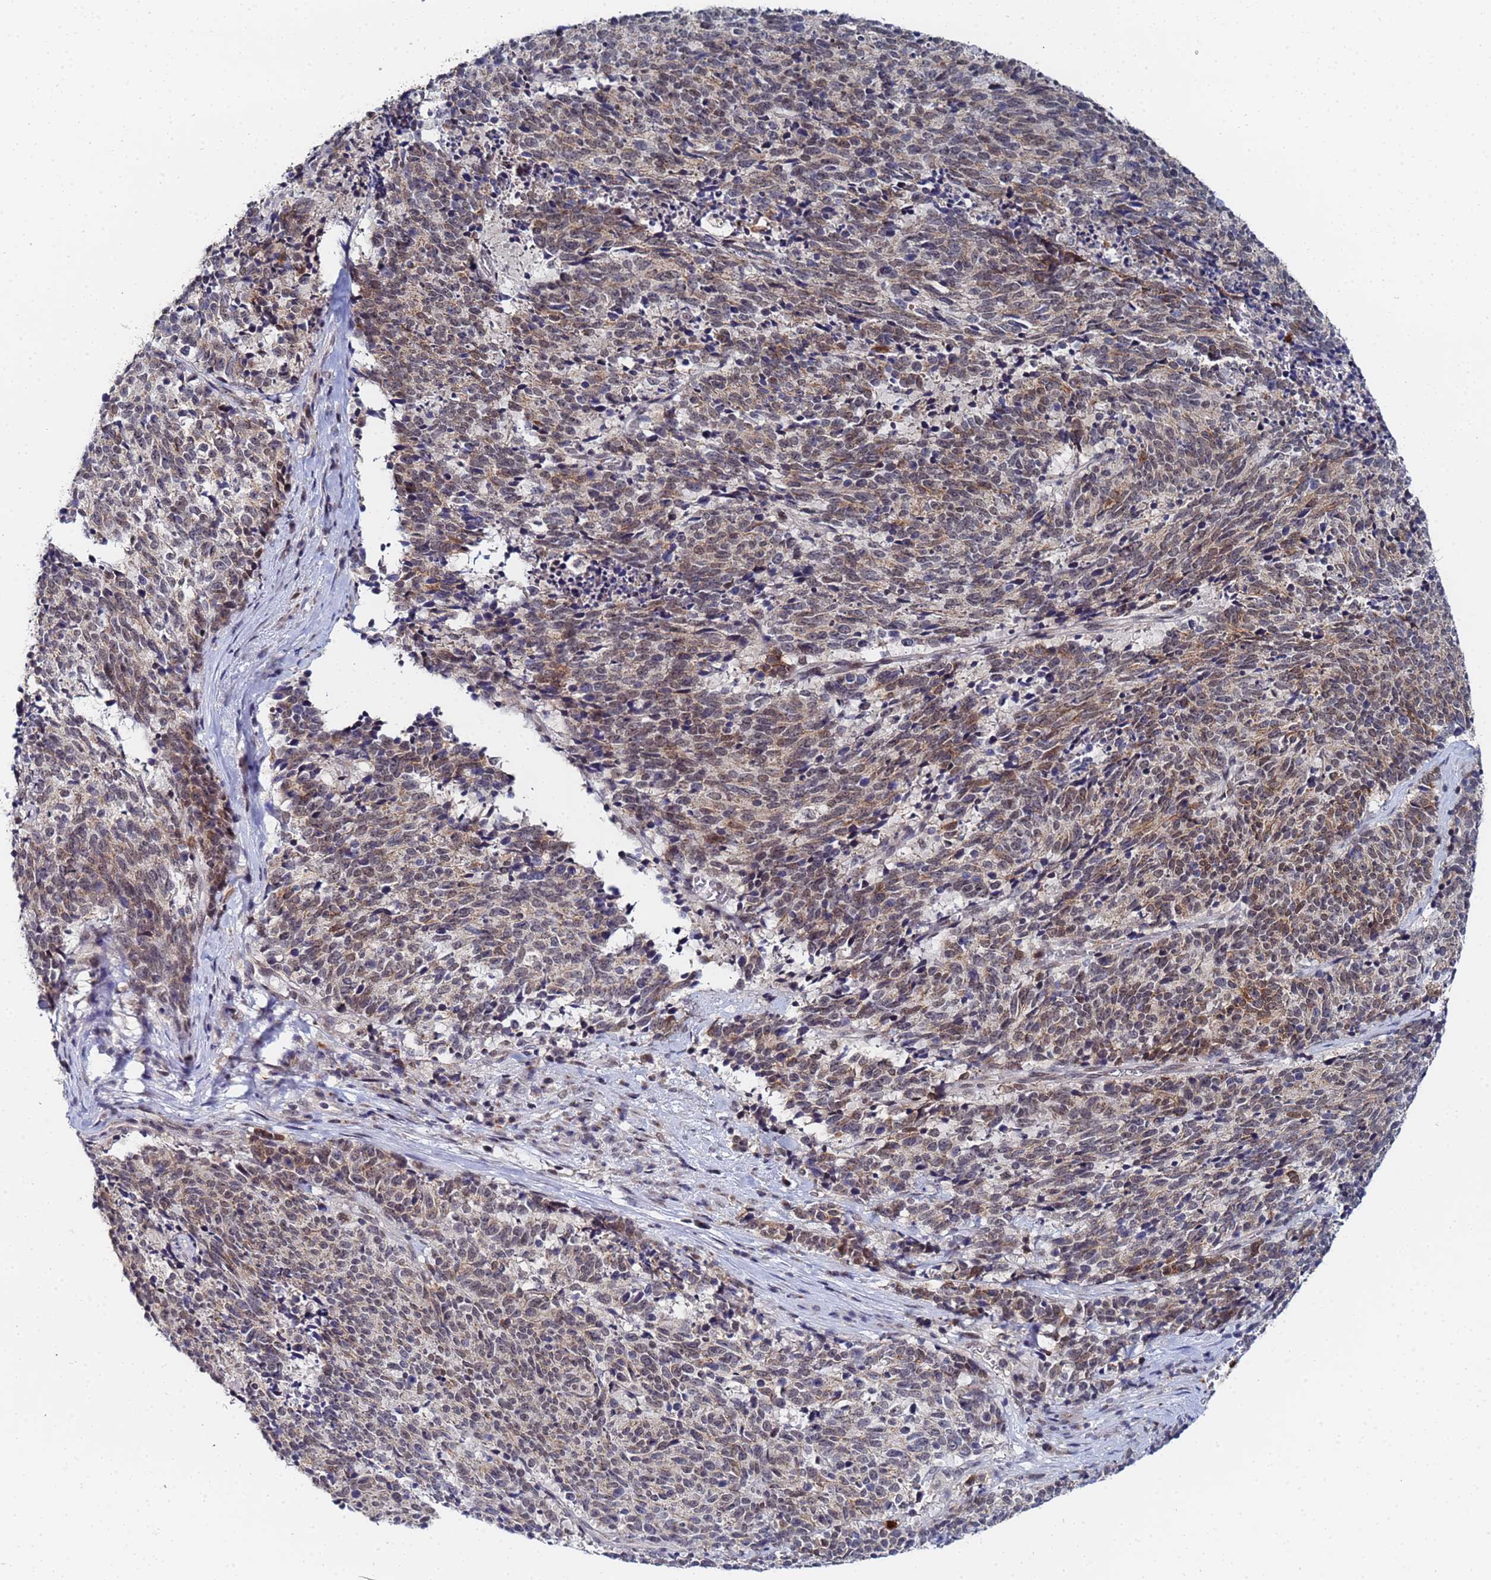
{"staining": {"intensity": "weak", "quantity": ">75%", "location": "cytoplasmic/membranous"}, "tissue": "cervical cancer", "cell_type": "Tumor cells", "image_type": "cancer", "snomed": [{"axis": "morphology", "description": "Squamous cell carcinoma, NOS"}, {"axis": "topography", "description": "Cervix"}], "caption": "Brown immunohistochemical staining in human cervical cancer demonstrates weak cytoplasmic/membranous staining in about >75% of tumor cells.", "gene": "MTCL1", "patient": {"sex": "female", "age": 29}}